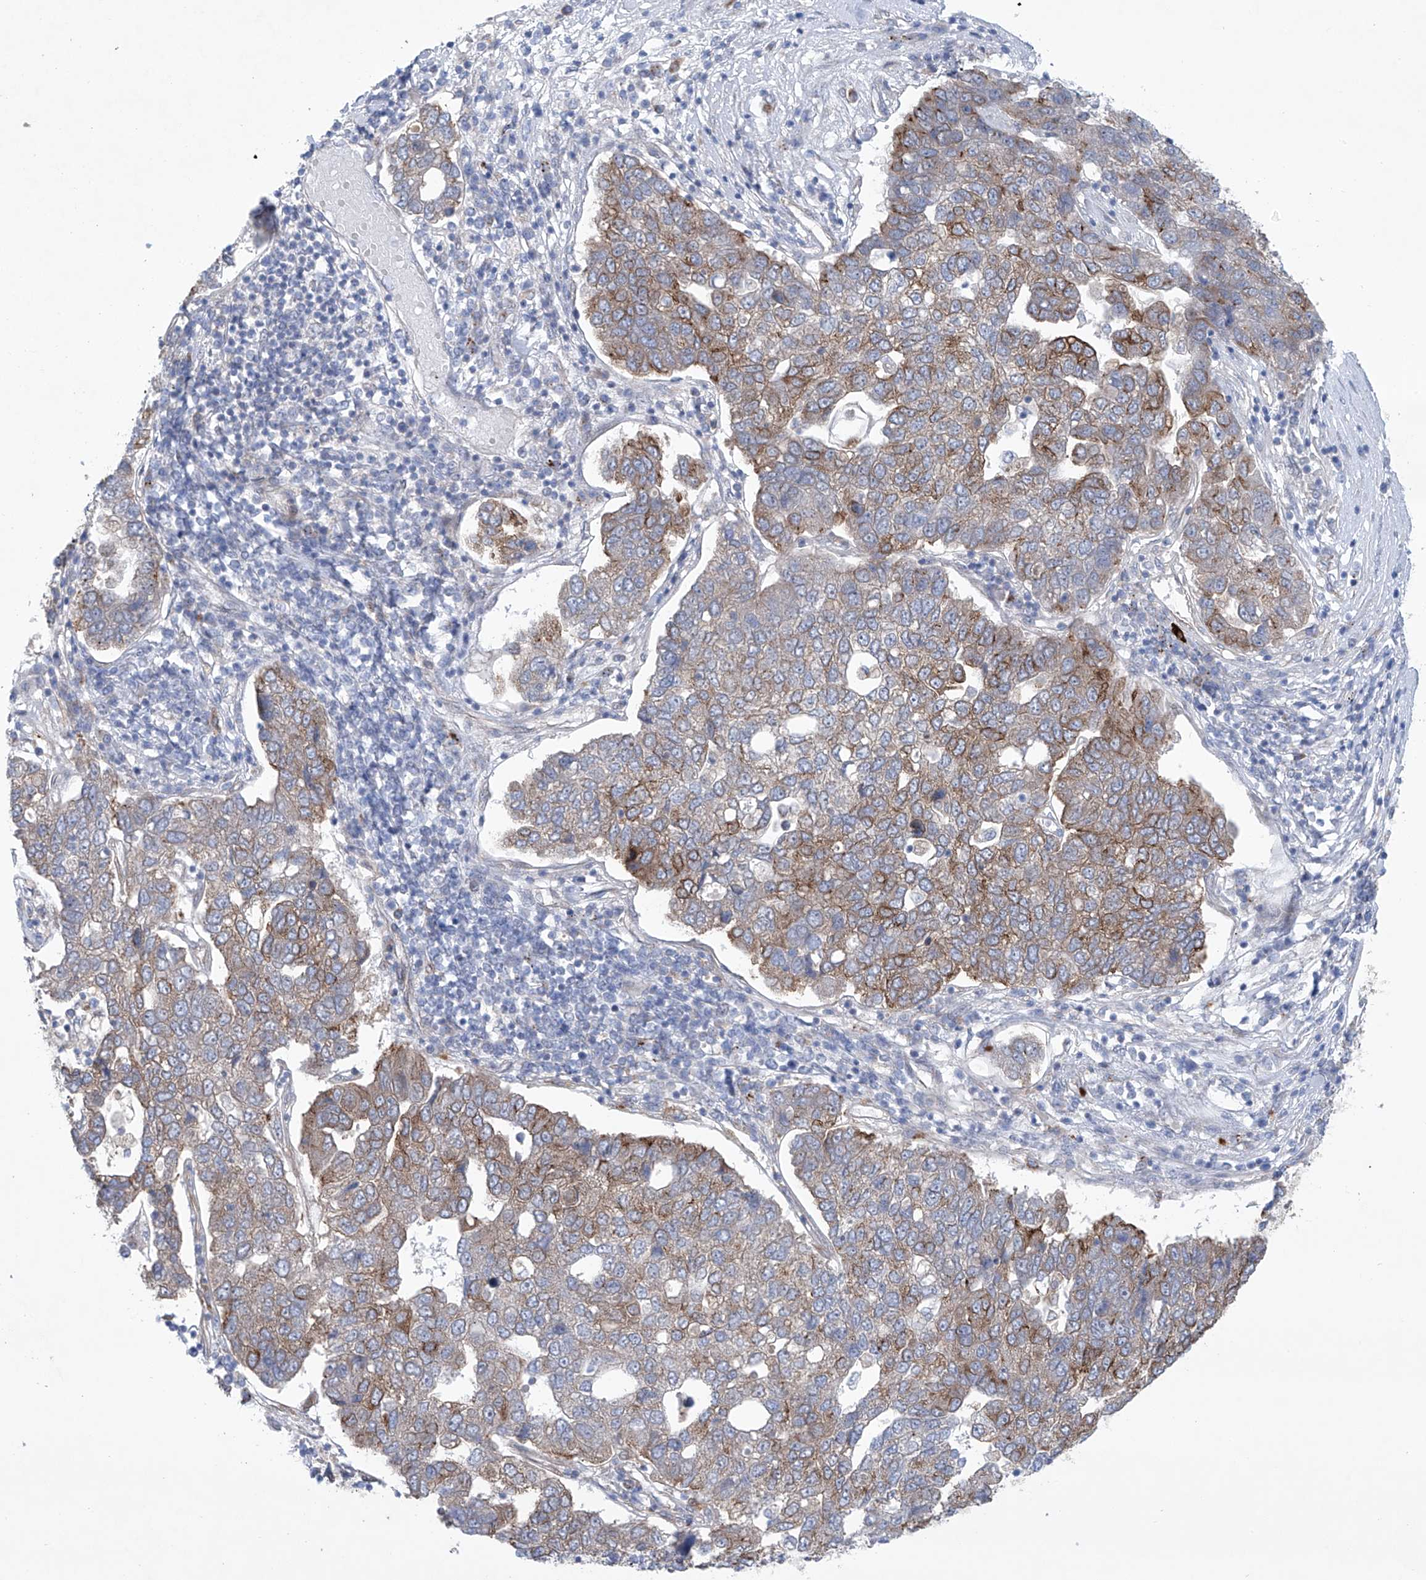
{"staining": {"intensity": "moderate", "quantity": "<25%", "location": "cytoplasmic/membranous"}, "tissue": "pancreatic cancer", "cell_type": "Tumor cells", "image_type": "cancer", "snomed": [{"axis": "morphology", "description": "Adenocarcinoma, NOS"}, {"axis": "topography", "description": "Pancreas"}], "caption": "Human adenocarcinoma (pancreatic) stained for a protein (brown) demonstrates moderate cytoplasmic/membranous positive expression in approximately <25% of tumor cells.", "gene": "KLC4", "patient": {"sex": "female", "age": 61}}